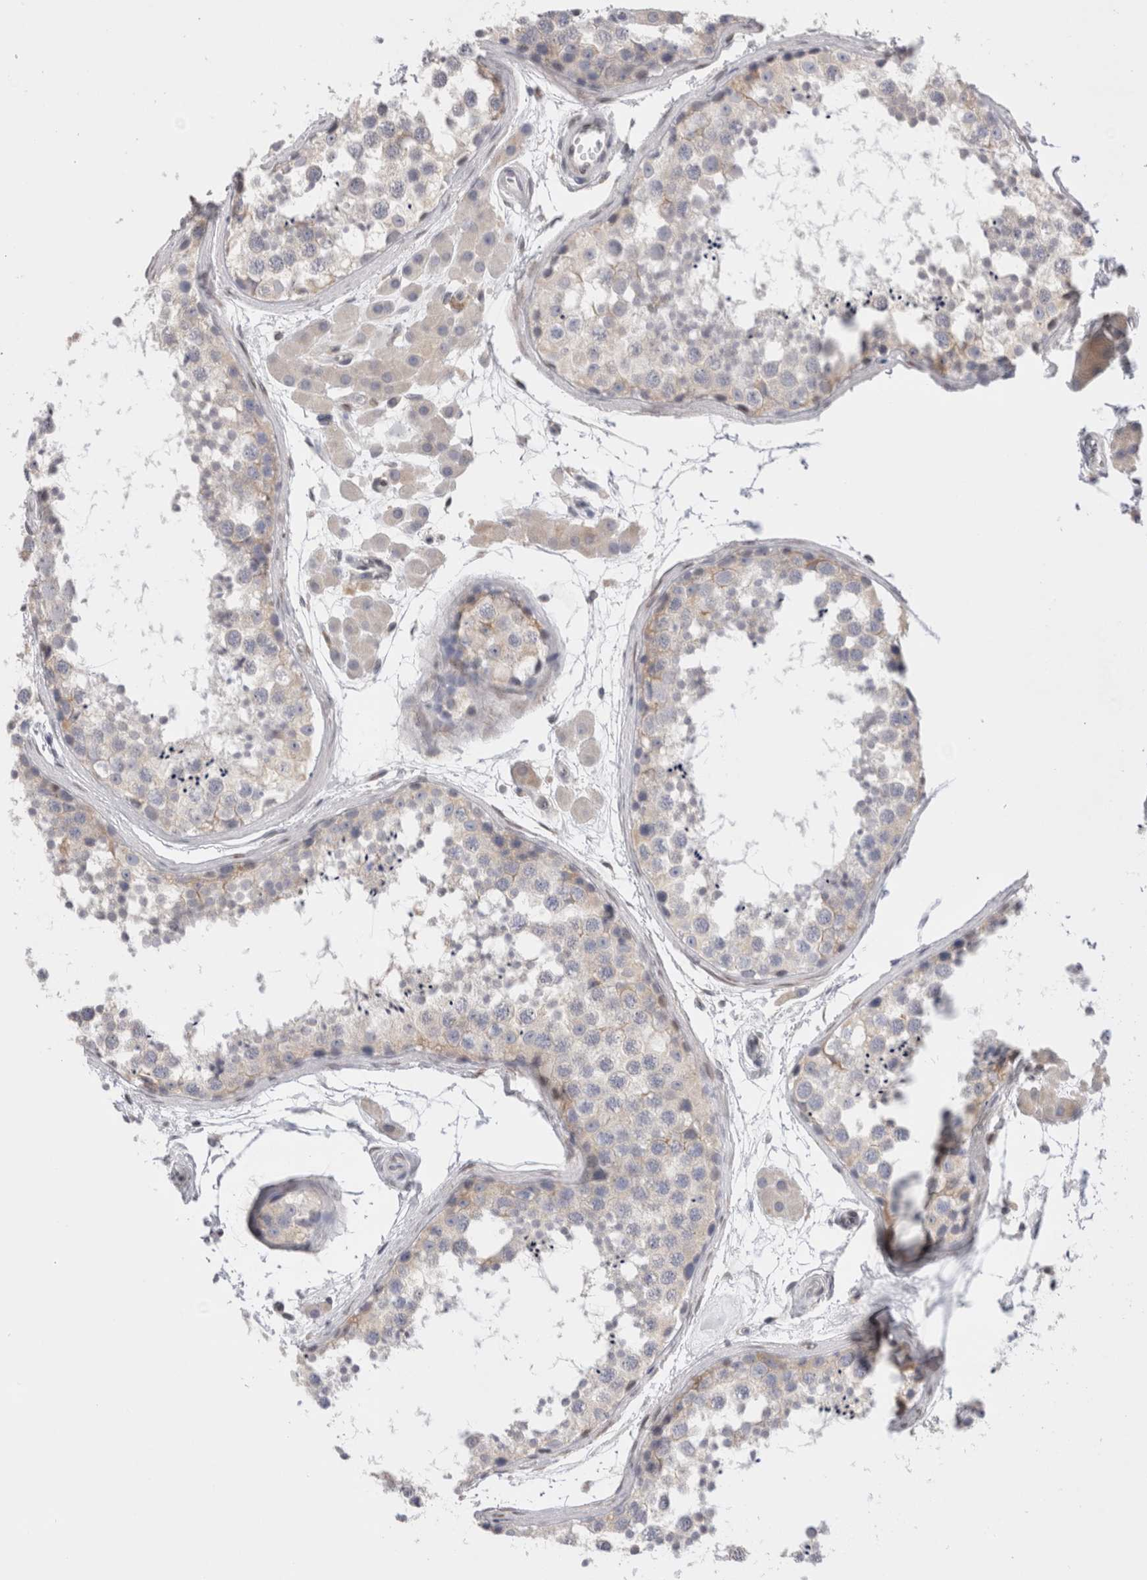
{"staining": {"intensity": "weak", "quantity": "<25%", "location": "cytoplasmic/membranous"}, "tissue": "testis", "cell_type": "Cells in seminiferous ducts", "image_type": "normal", "snomed": [{"axis": "morphology", "description": "Normal tissue, NOS"}, {"axis": "topography", "description": "Testis"}], "caption": "The immunohistochemistry (IHC) micrograph has no significant staining in cells in seminiferous ducts of testis.", "gene": "VCPIP1", "patient": {"sex": "male", "age": 56}}